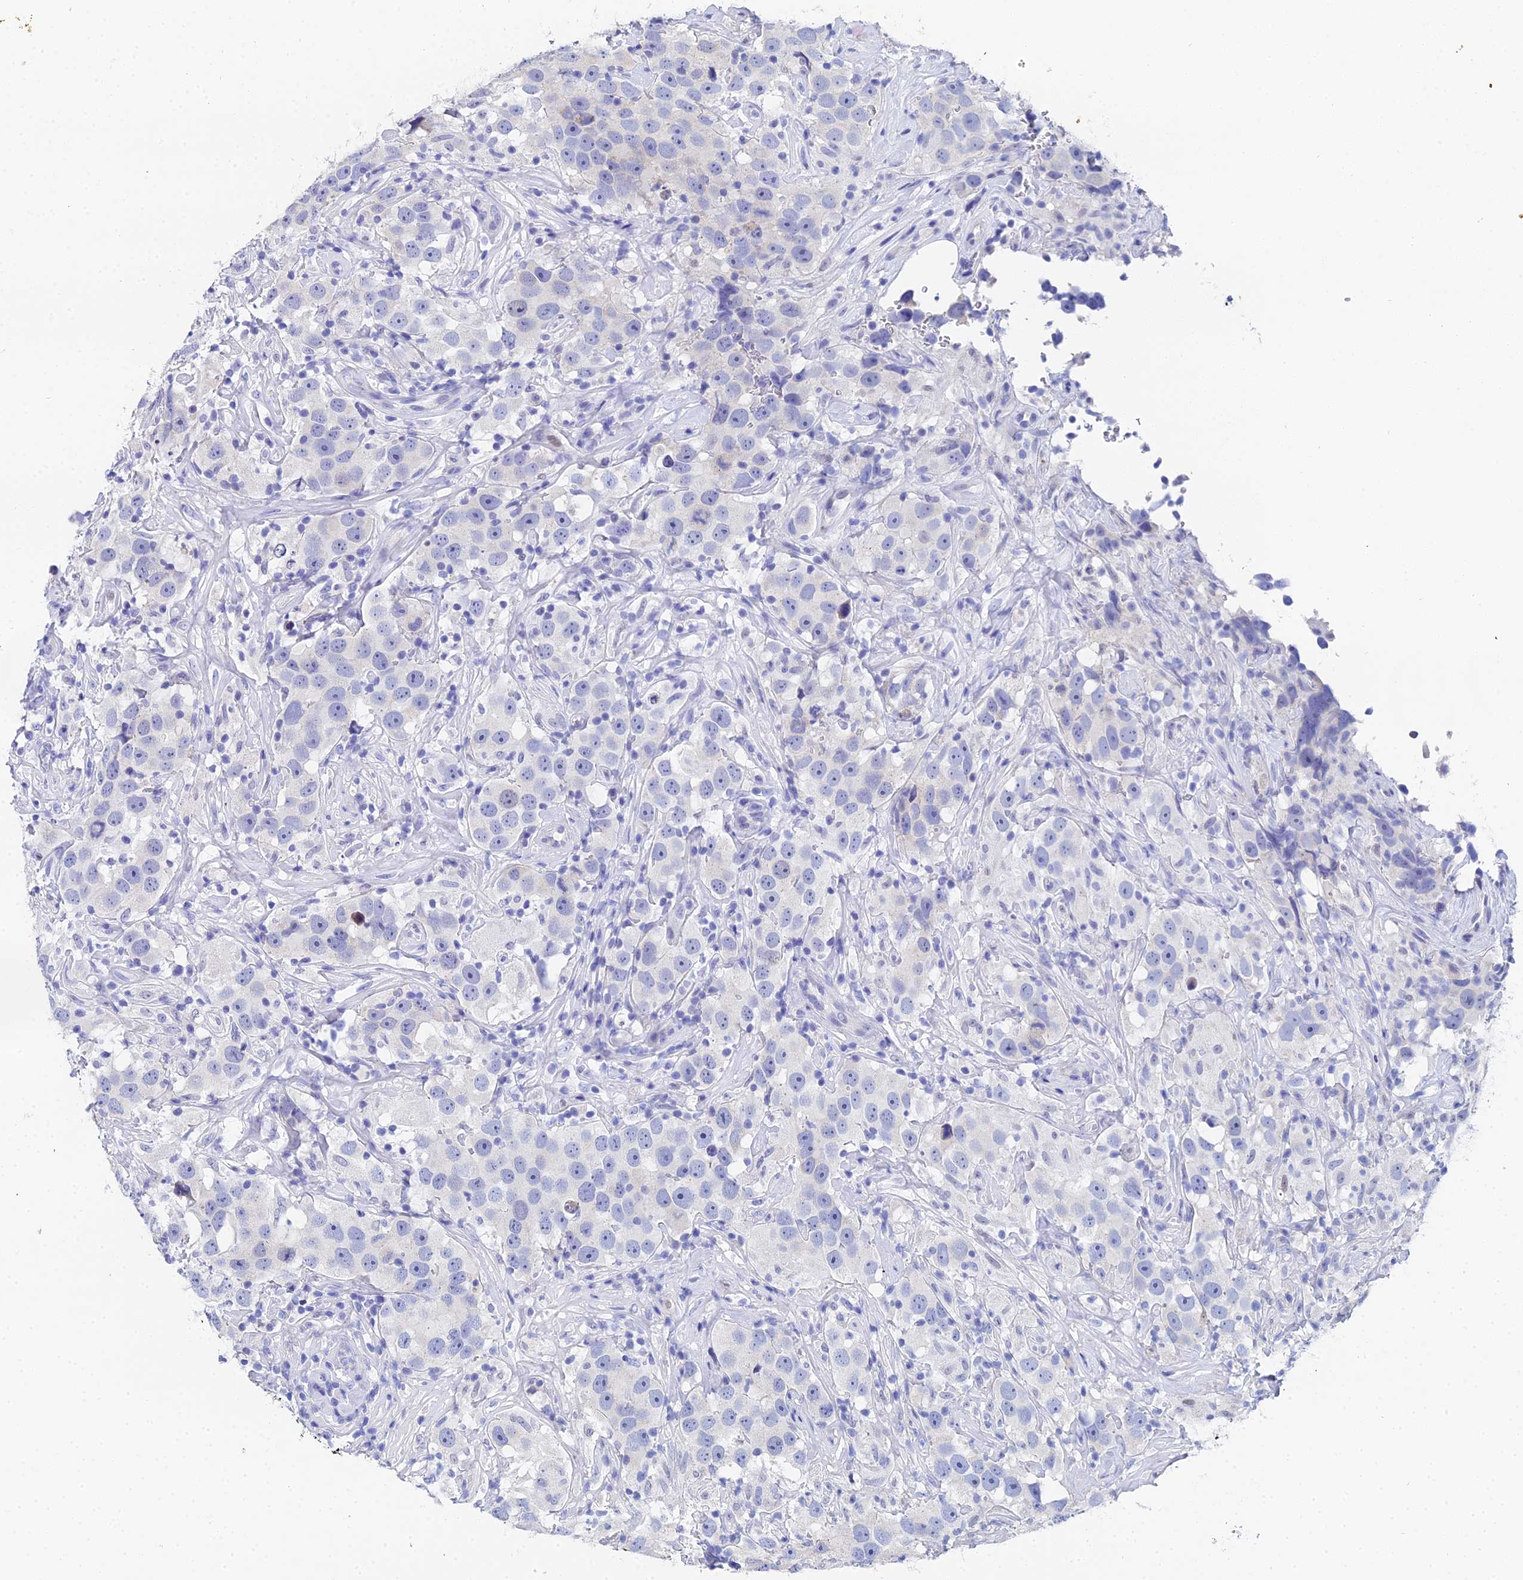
{"staining": {"intensity": "negative", "quantity": "none", "location": "none"}, "tissue": "testis cancer", "cell_type": "Tumor cells", "image_type": "cancer", "snomed": [{"axis": "morphology", "description": "Seminoma, NOS"}, {"axis": "topography", "description": "Testis"}], "caption": "The histopathology image reveals no staining of tumor cells in testis cancer (seminoma).", "gene": "OCM", "patient": {"sex": "male", "age": 49}}